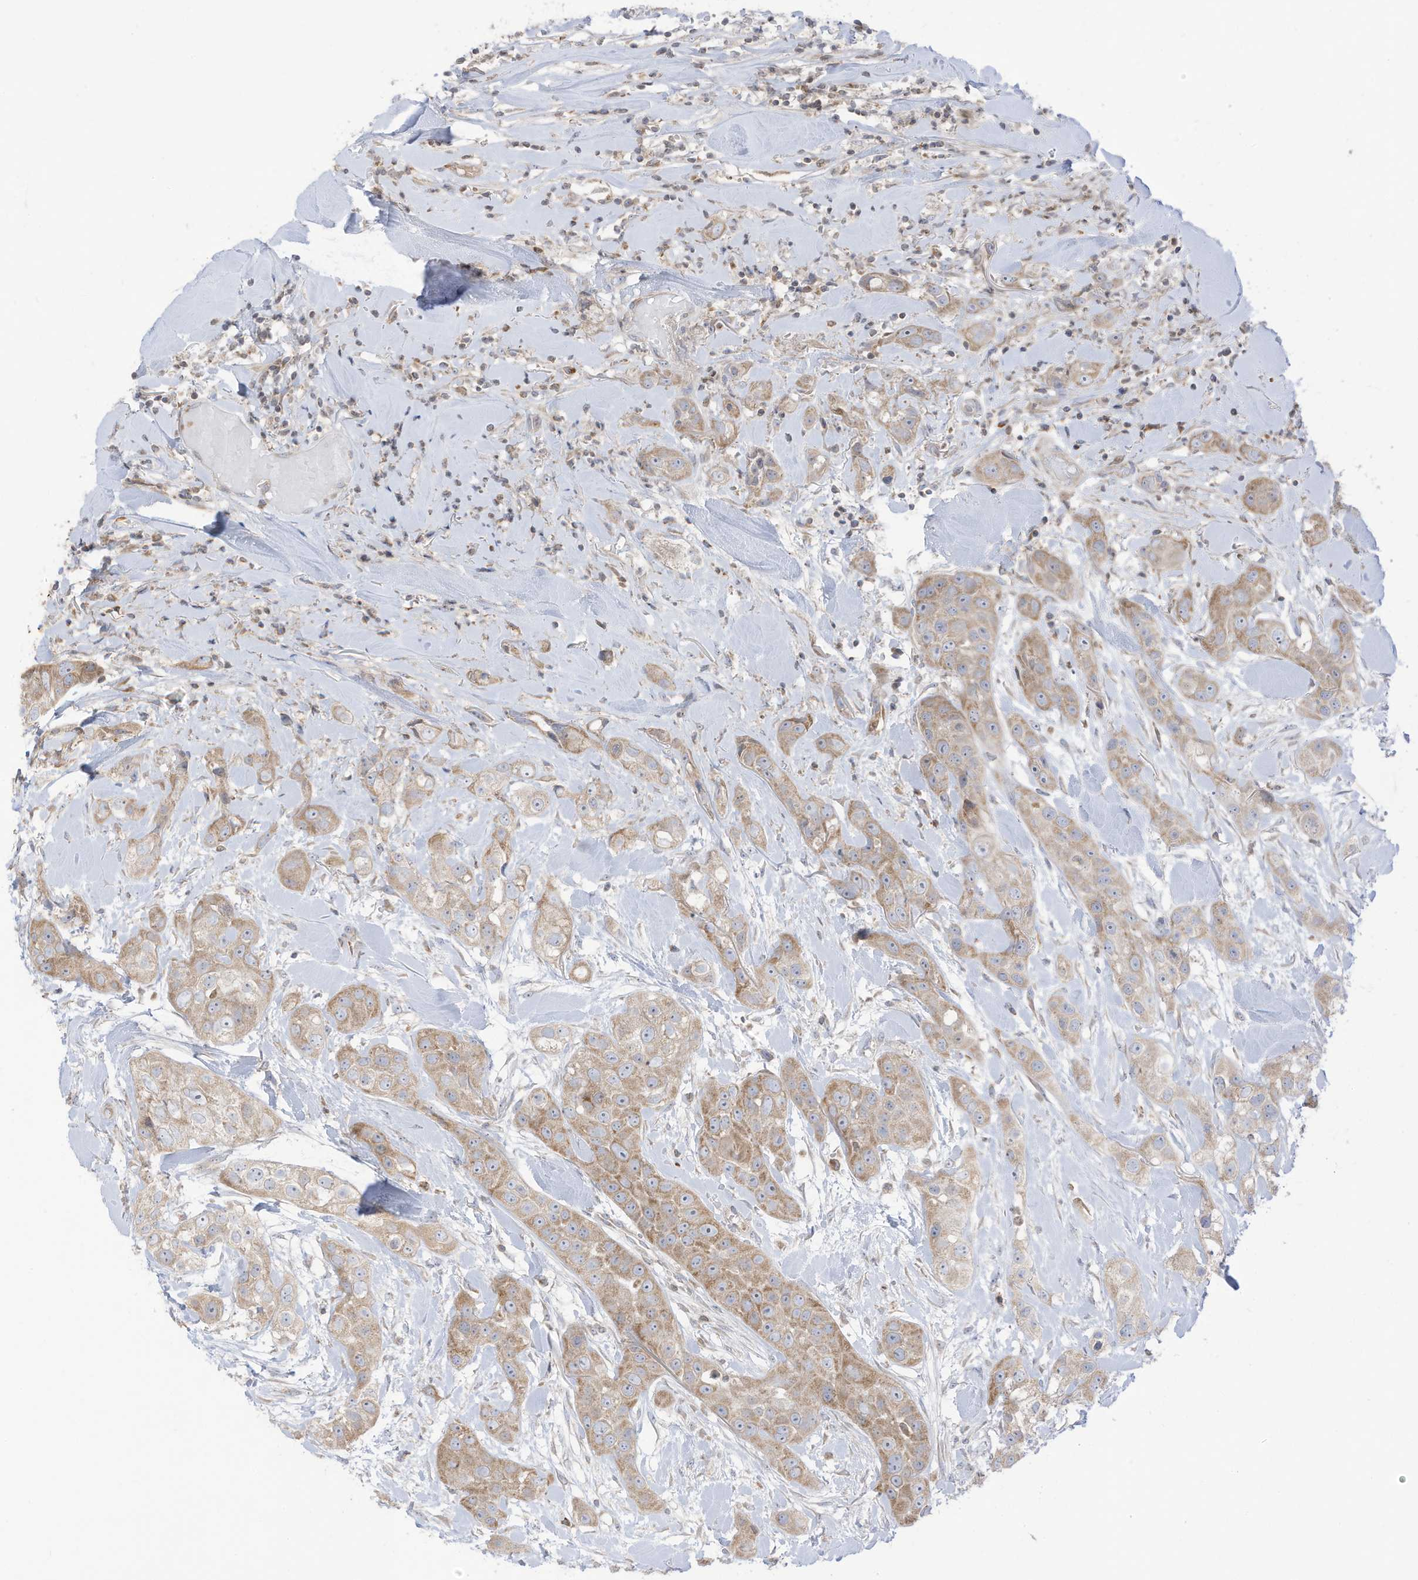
{"staining": {"intensity": "moderate", "quantity": ">75%", "location": "cytoplasmic/membranous"}, "tissue": "head and neck cancer", "cell_type": "Tumor cells", "image_type": "cancer", "snomed": [{"axis": "morphology", "description": "Normal tissue, NOS"}, {"axis": "morphology", "description": "Squamous cell carcinoma, NOS"}, {"axis": "topography", "description": "Skeletal muscle"}, {"axis": "topography", "description": "Head-Neck"}], "caption": "Immunohistochemical staining of human squamous cell carcinoma (head and neck) reveals moderate cytoplasmic/membranous protein expression in about >75% of tumor cells.", "gene": "CGAS", "patient": {"sex": "male", "age": 51}}